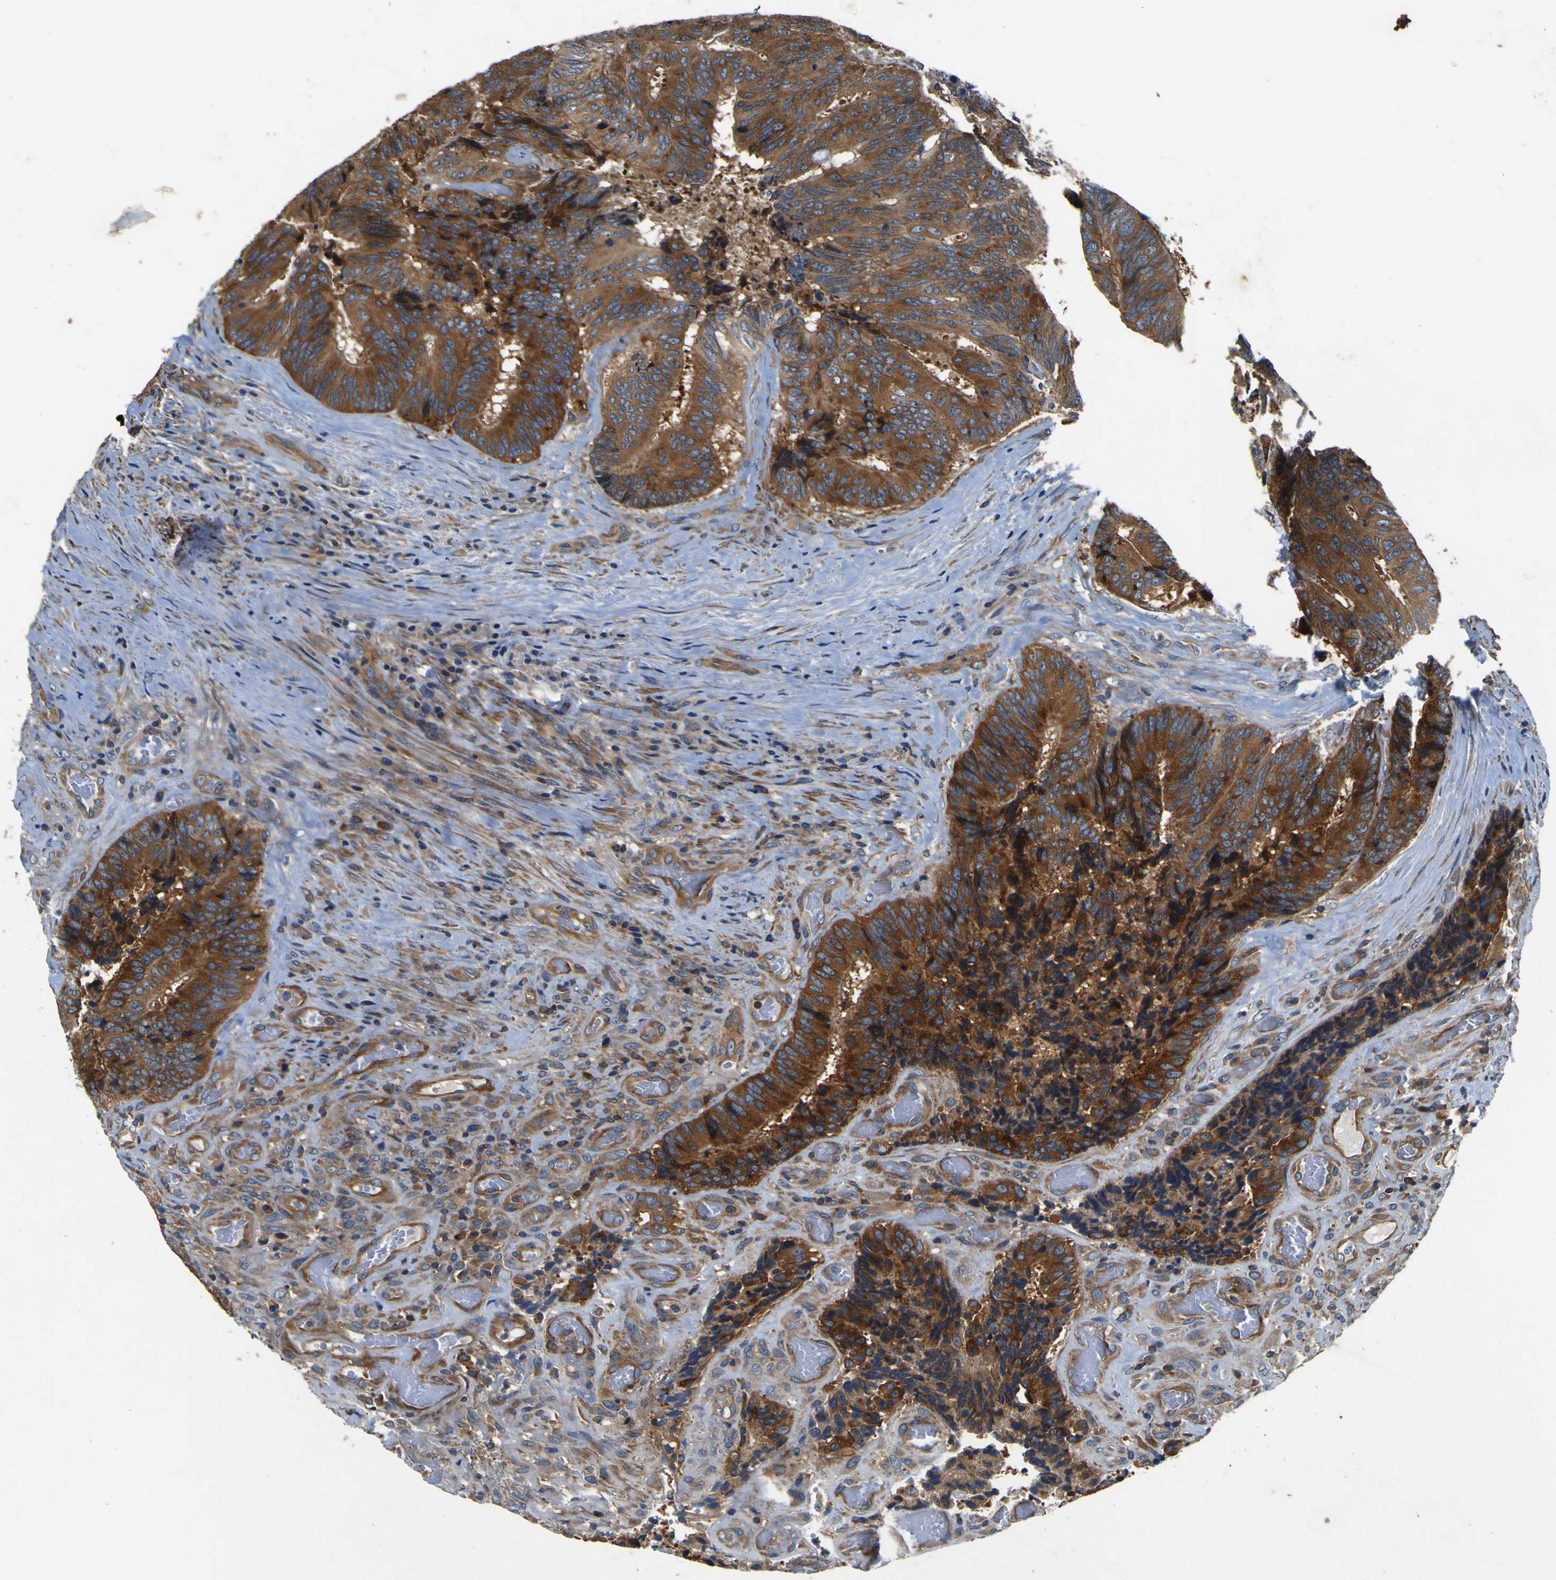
{"staining": {"intensity": "strong", "quantity": ">75%", "location": "cytoplasmic/membranous"}, "tissue": "colorectal cancer", "cell_type": "Tumor cells", "image_type": "cancer", "snomed": [{"axis": "morphology", "description": "Adenocarcinoma, NOS"}, {"axis": "topography", "description": "Rectum"}], "caption": "Immunohistochemistry (IHC) image of colorectal adenocarcinoma stained for a protein (brown), which displays high levels of strong cytoplasmic/membranous positivity in about >75% of tumor cells.", "gene": "CNR2", "patient": {"sex": "male", "age": 72}}